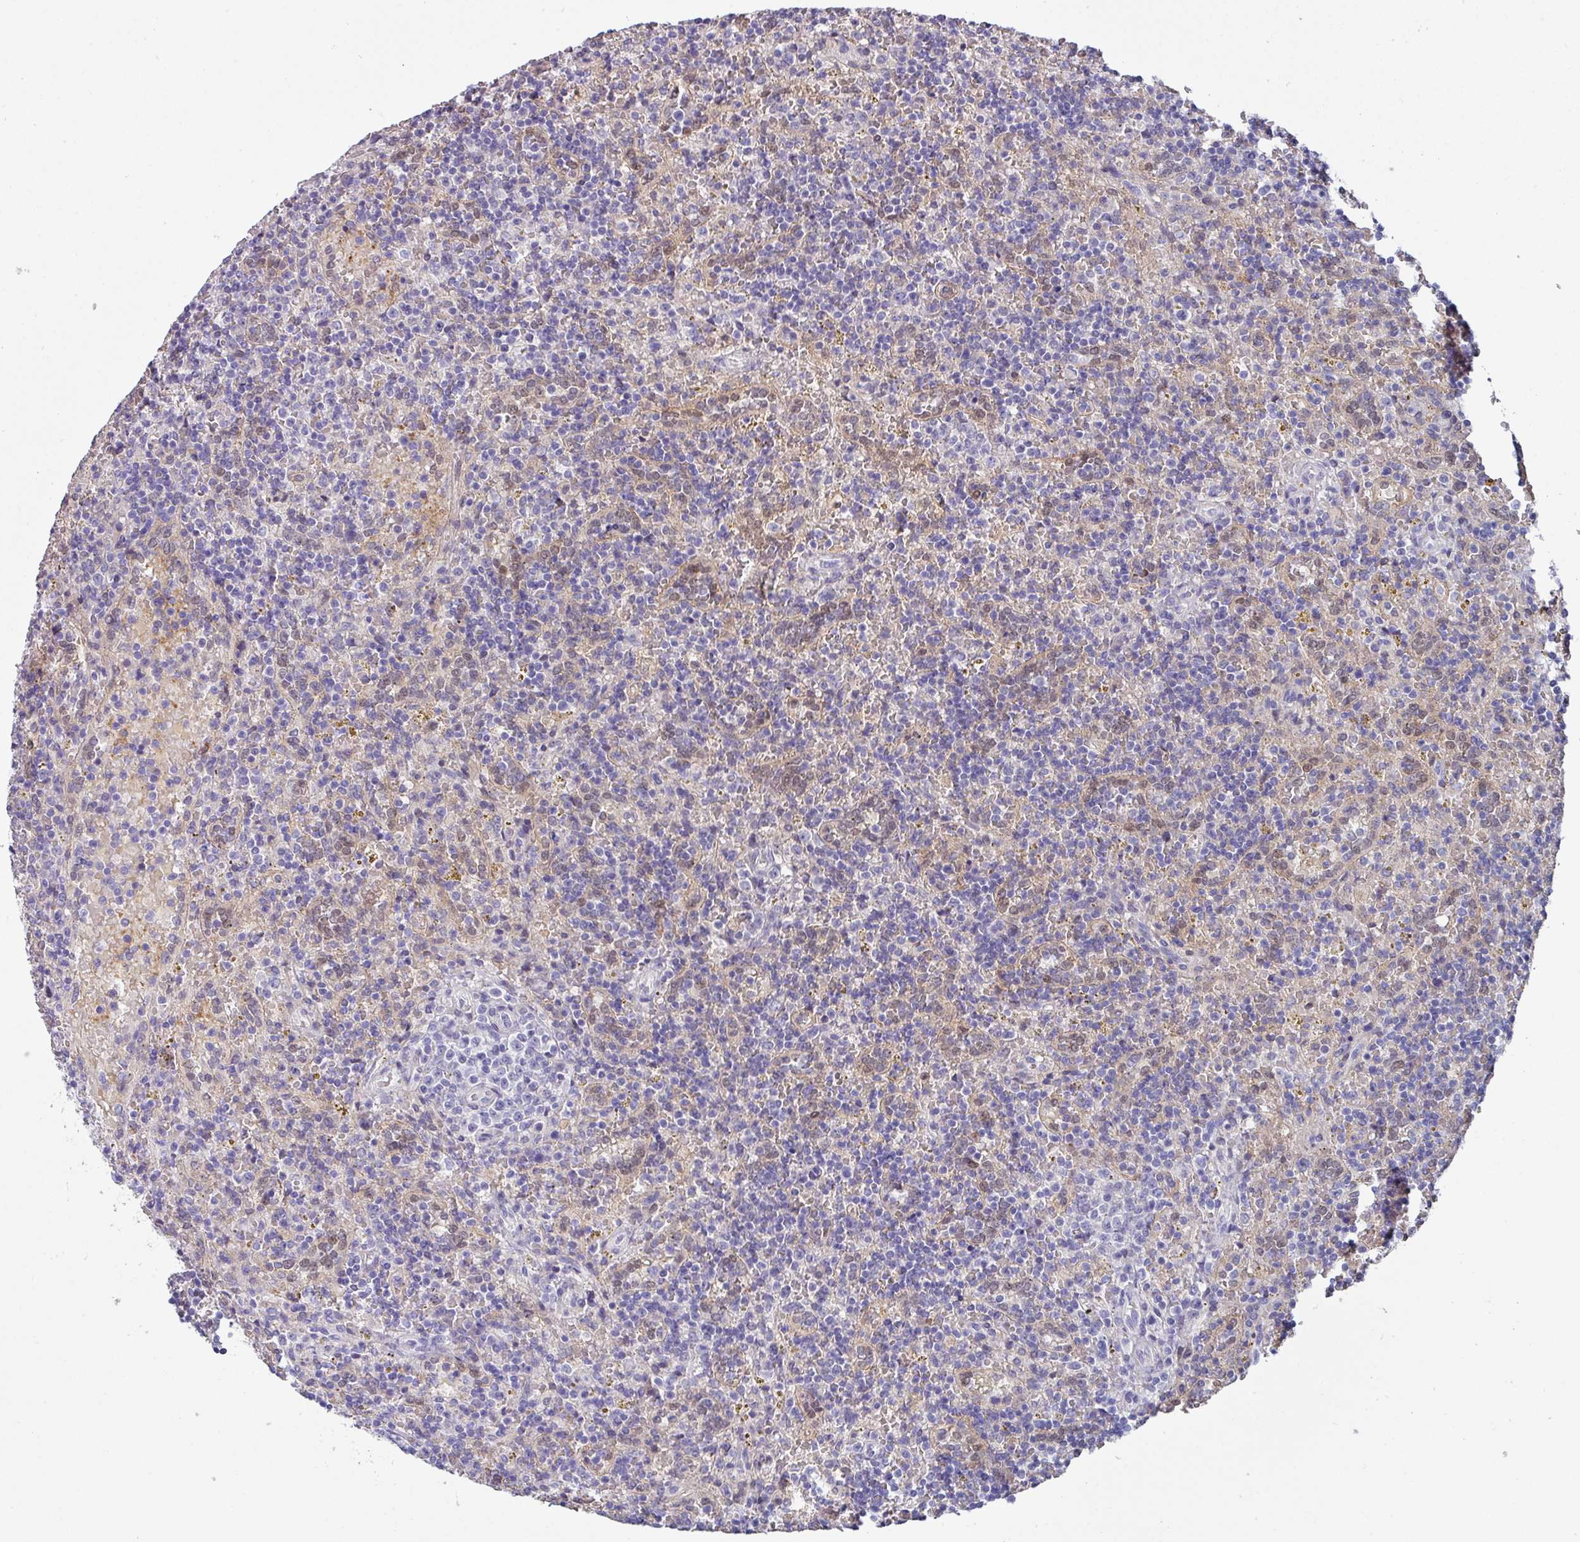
{"staining": {"intensity": "weak", "quantity": "<25%", "location": "nuclear"}, "tissue": "lymphoma", "cell_type": "Tumor cells", "image_type": "cancer", "snomed": [{"axis": "morphology", "description": "Malignant lymphoma, non-Hodgkin's type, Low grade"}, {"axis": "topography", "description": "Spleen"}], "caption": "Immunohistochemical staining of human malignant lymphoma, non-Hodgkin's type (low-grade) displays no significant expression in tumor cells.", "gene": "DEFB115", "patient": {"sex": "male", "age": 67}}